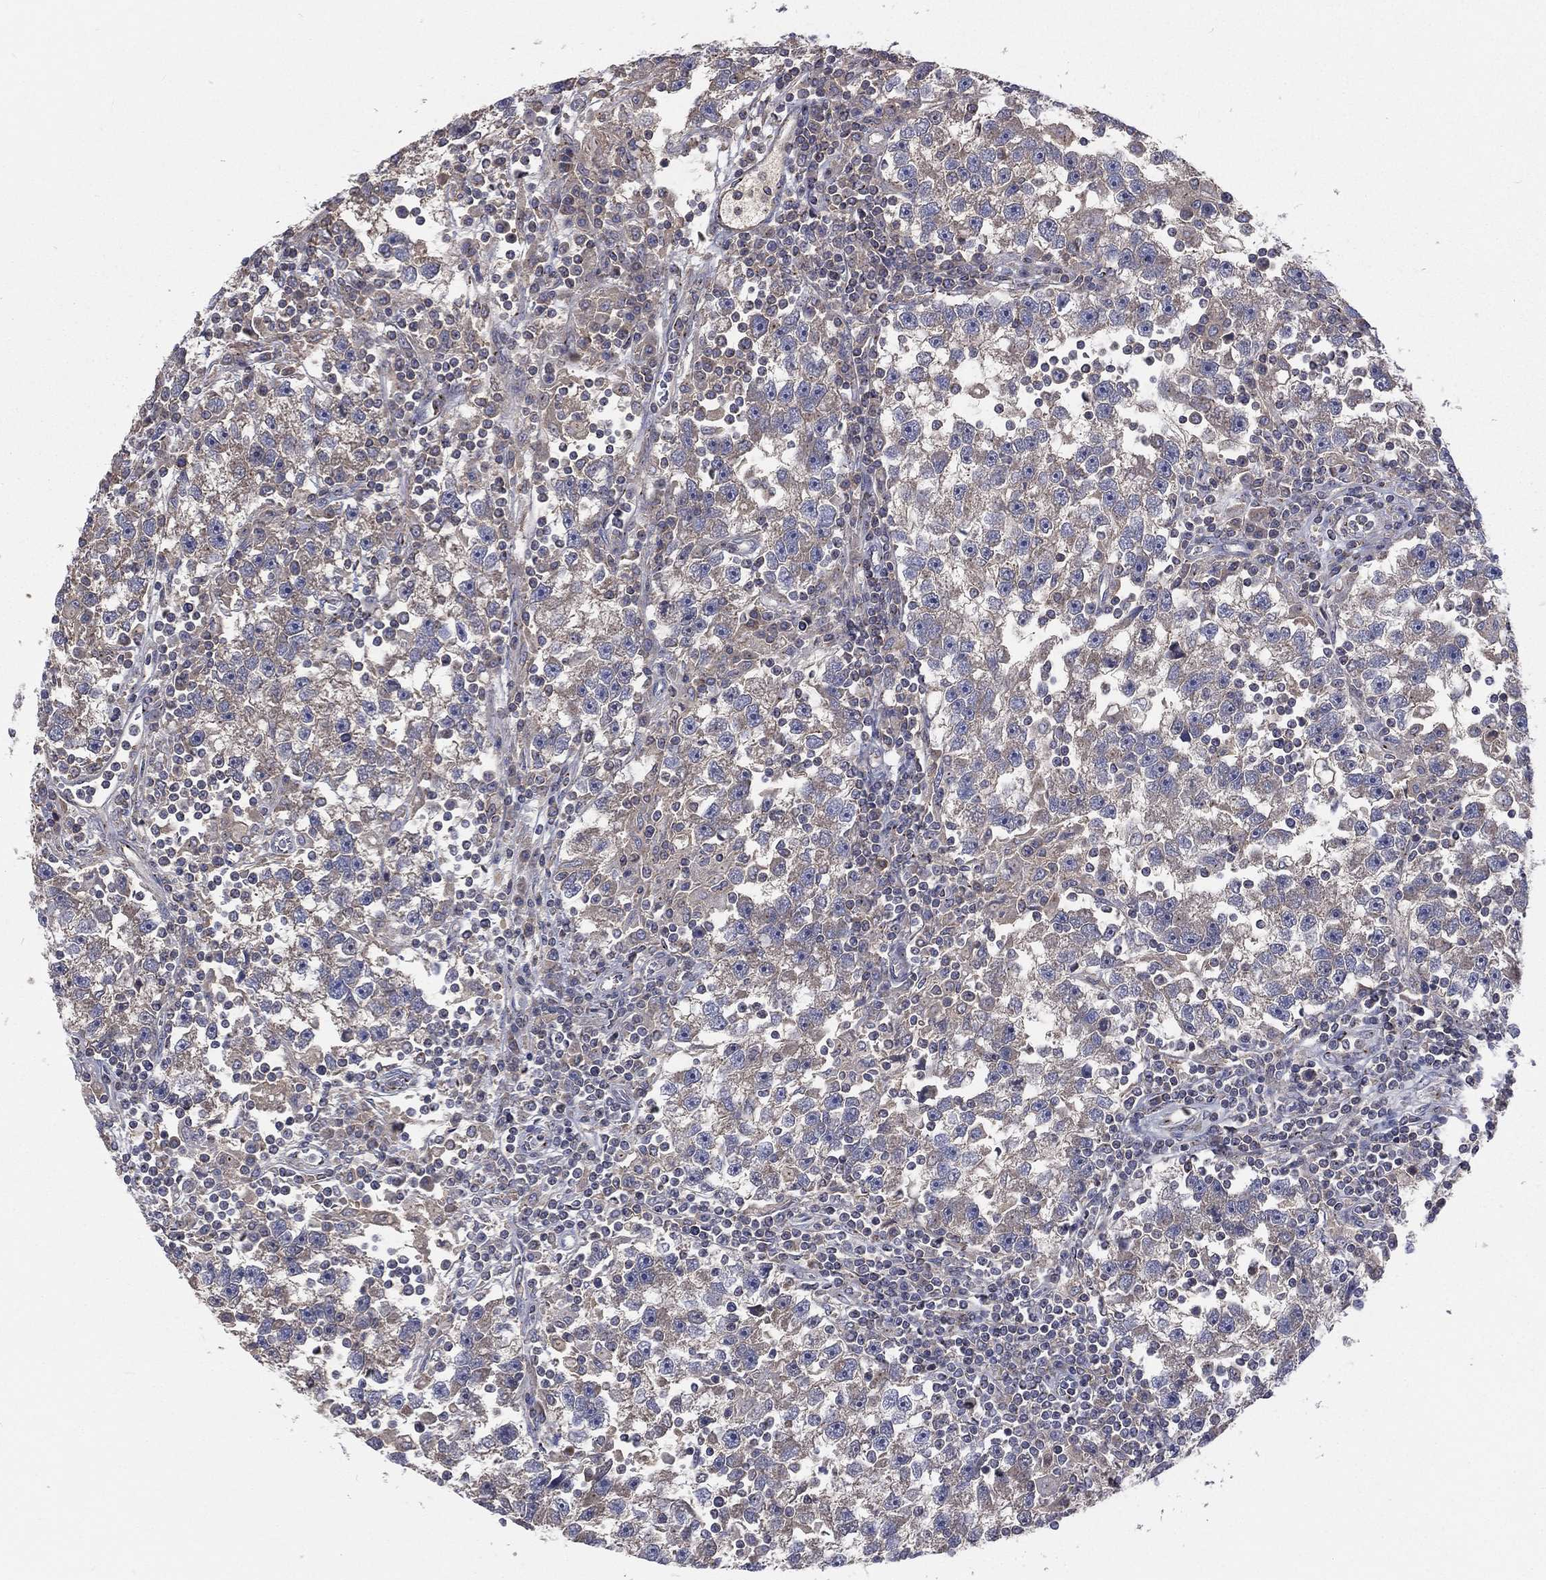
{"staining": {"intensity": "weak", "quantity": "25%-75%", "location": "cytoplasmic/membranous"}, "tissue": "testis cancer", "cell_type": "Tumor cells", "image_type": "cancer", "snomed": [{"axis": "morphology", "description": "Seminoma, NOS"}, {"axis": "topography", "description": "Testis"}], "caption": "Brown immunohistochemical staining in testis cancer (seminoma) displays weak cytoplasmic/membranous positivity in about 25%-75% of tumor cells. (brown staining indicates protein expression, while blue staining denotes nuclei).", "gene": "CROCC", "patient": {"sex": "male", "age": 47}}